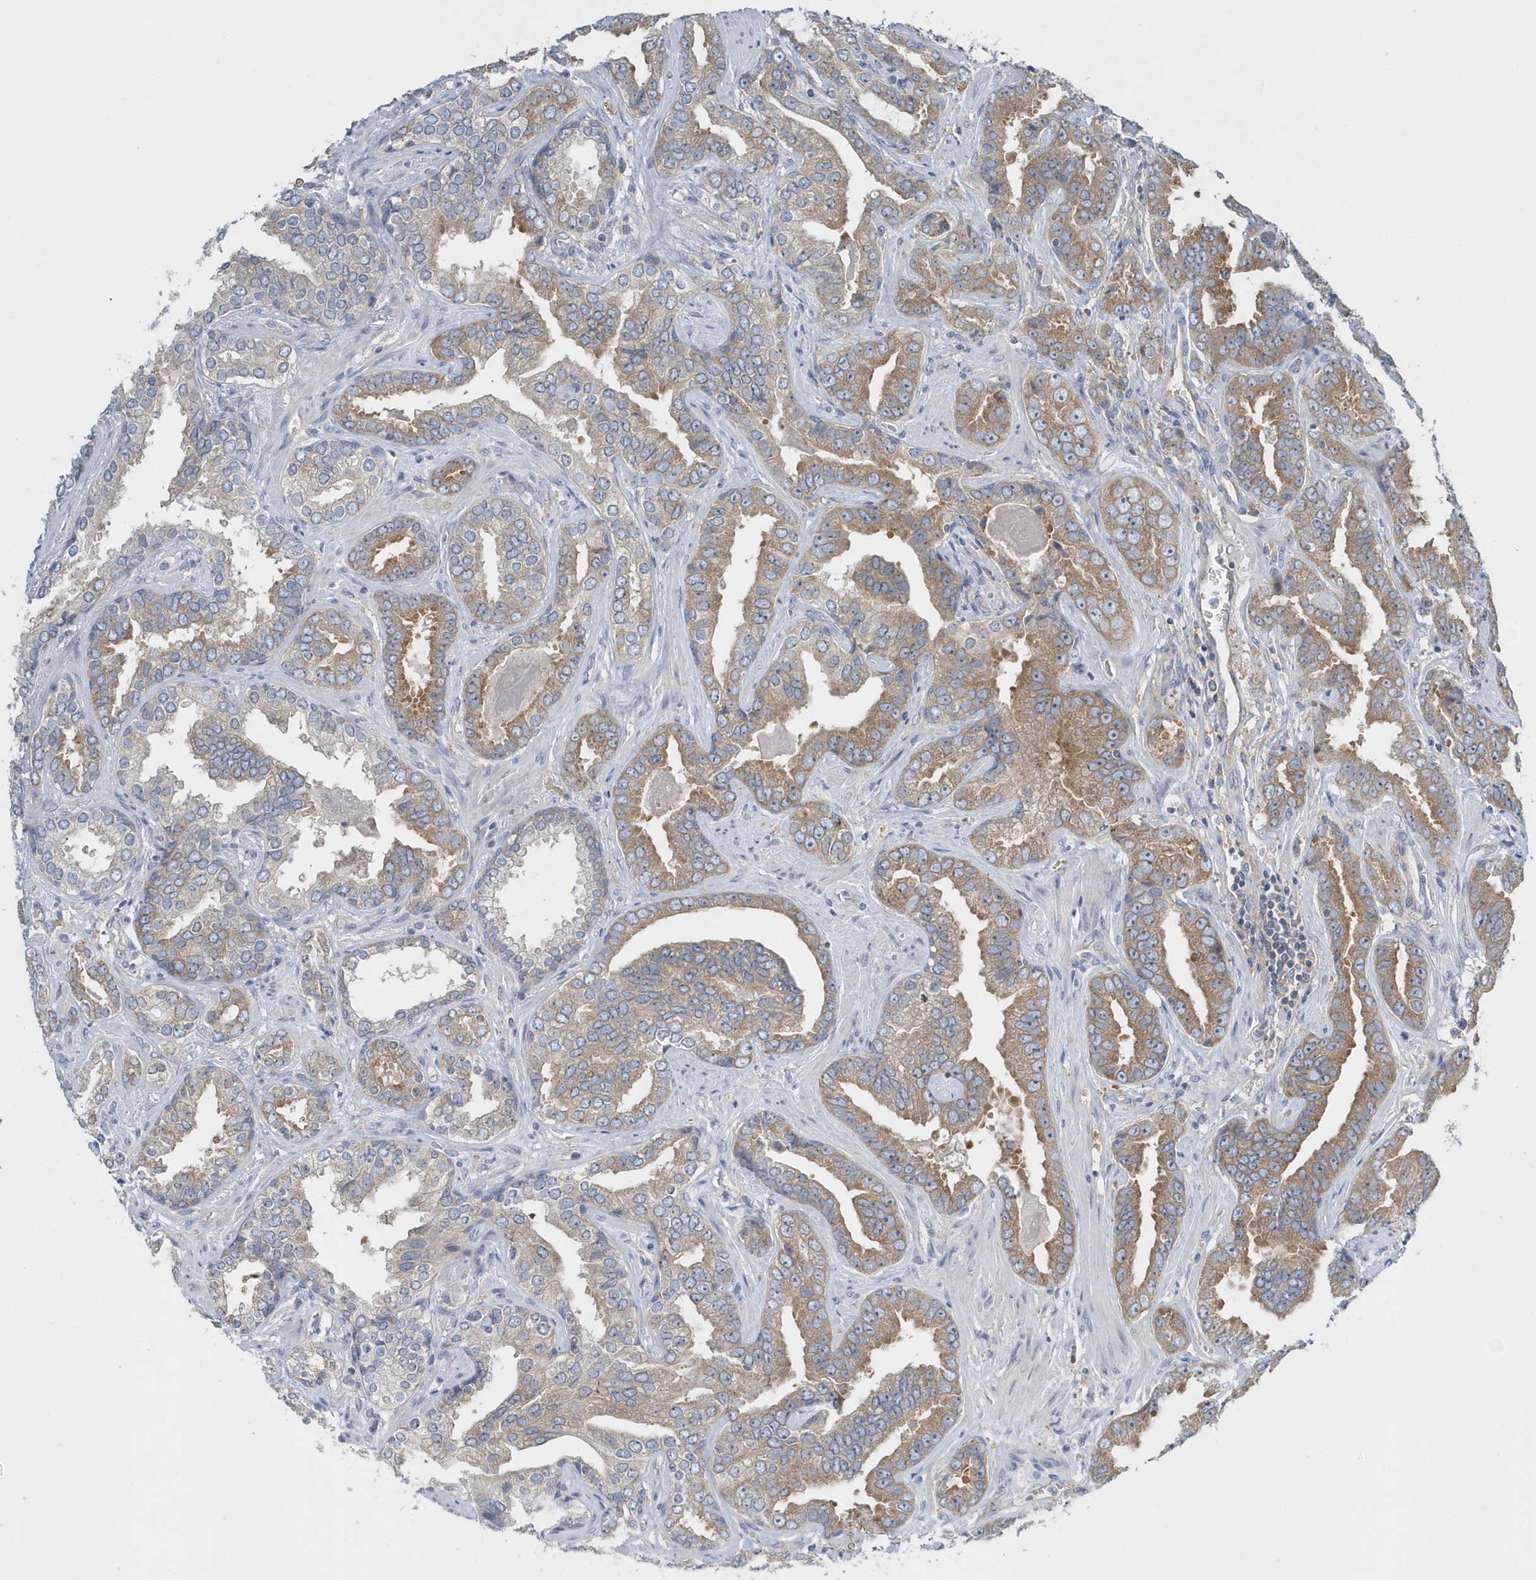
{"staining": {"intensity": "moderate", "quantity": "25%-75%", "location": "cytoplasmic/membranous"}, "tissue": "prostate cancer", "cell_type": "Tumor cells", "image_type": "cancer", "snomed": [{"axis": "morphology", "description": "Adenocarcinoma, Low grade"}, {"axis": "topography", "description": "Prostate"}], "caption": "A micrograph showing moderate cytoplasmic/membranous staining in approximately 25%-75% of tumor cells in prostate cancer (low-grade adenocarcinoma), as visualized by brown immunohistochemical staining.", "gene": "EIF3C", "patient": {"sex": "male", "age": 60}}